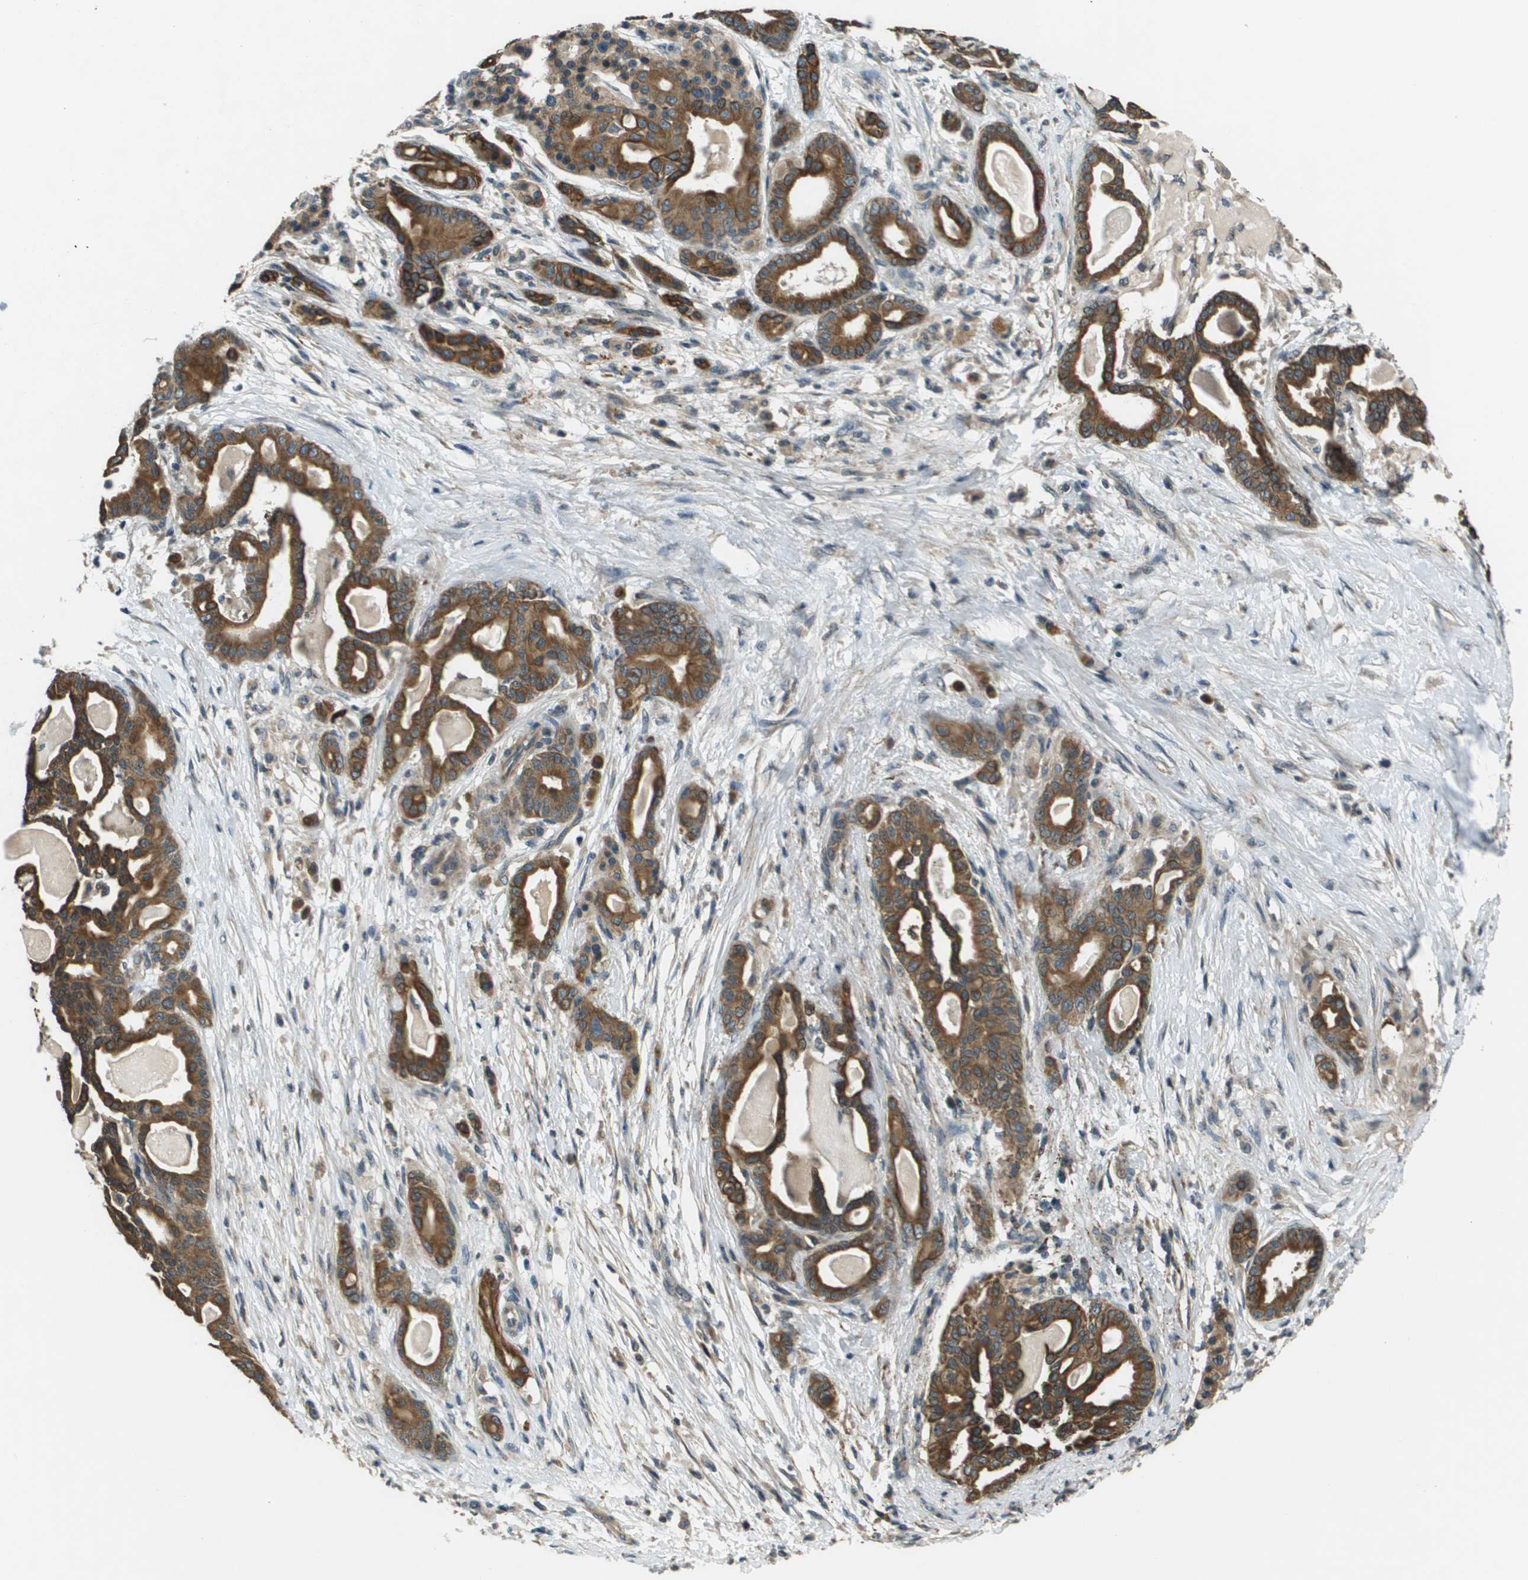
{"staining": {"intensity": "strong", "quantity": ">75%", "location": "cytoplasmic/membranous"}, "tissue": "pancreatic cancer", "cell_type": "Tumor cells", "image_type": "cancer", "snomed": [{"axis": "morphology", "description": "Adenocarcinoma, NOS"}, {"axis": "topography", "description": "Pancreas"}], "caption": "Immunohistochemical staining of human pancreatic adenocarcinoma shows high levels of strong cytoplasmic/membranous staining in approximately >75% of tumor cells.", "gene": "CDKN2C", "patient": {"sex": "male", "age": 63}}